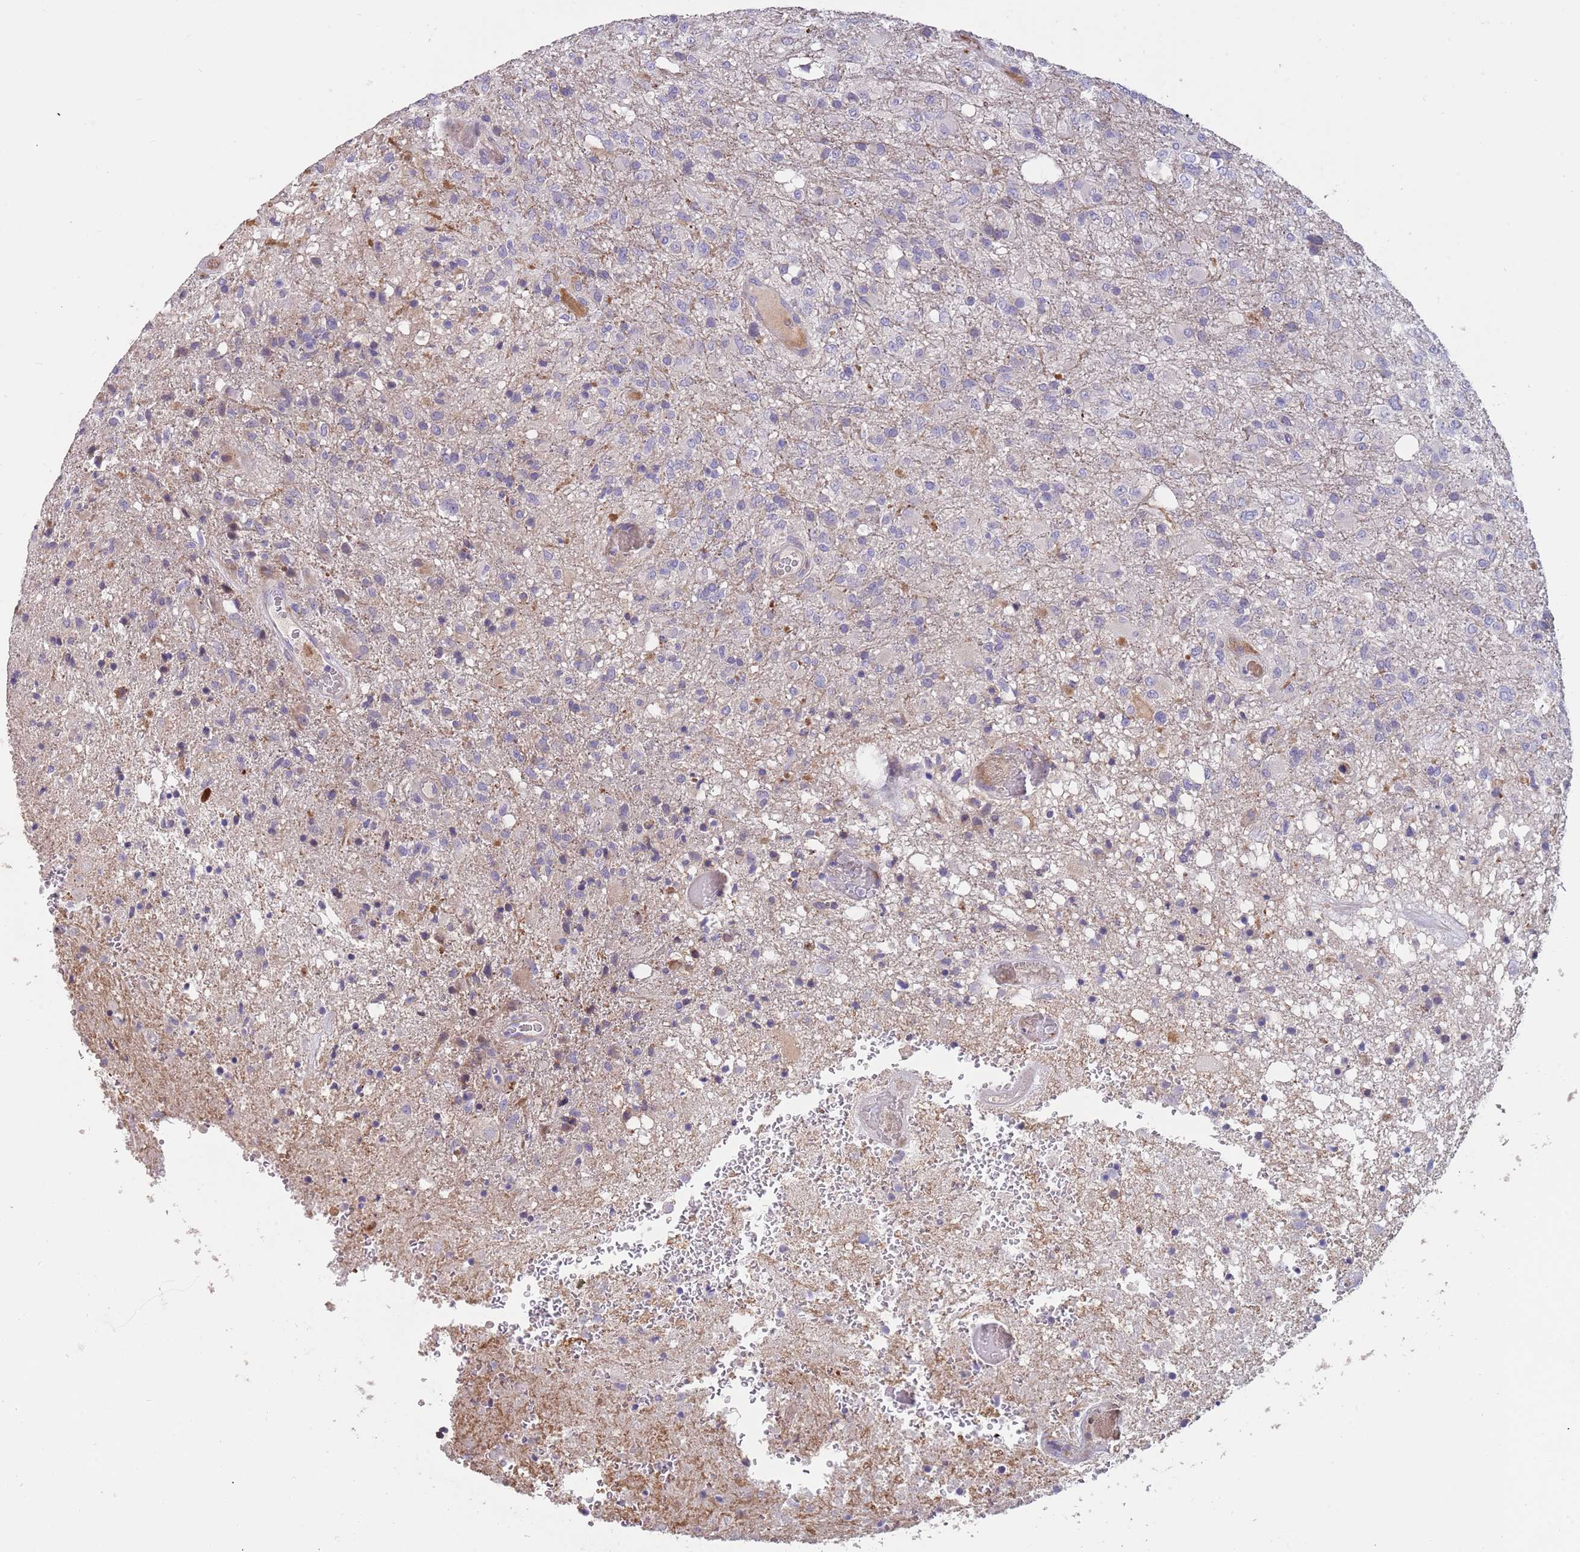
{"staining": {"intensity": "negative", "quantity": "none", "location": "none"}, "tissue": "glioma", "cell_type": "Tumor cells", "image_type": "cancer", "snomed": [{"axis": "morphology", "description": "Glioma, malignant, High grade"}, {"axis": "topography", "description": "Brain"}], "caption": "There is no significant staining in tumor cells of glioma.", "gene": "SUSD1", "patient": {"sex": "female", "age": 74}}